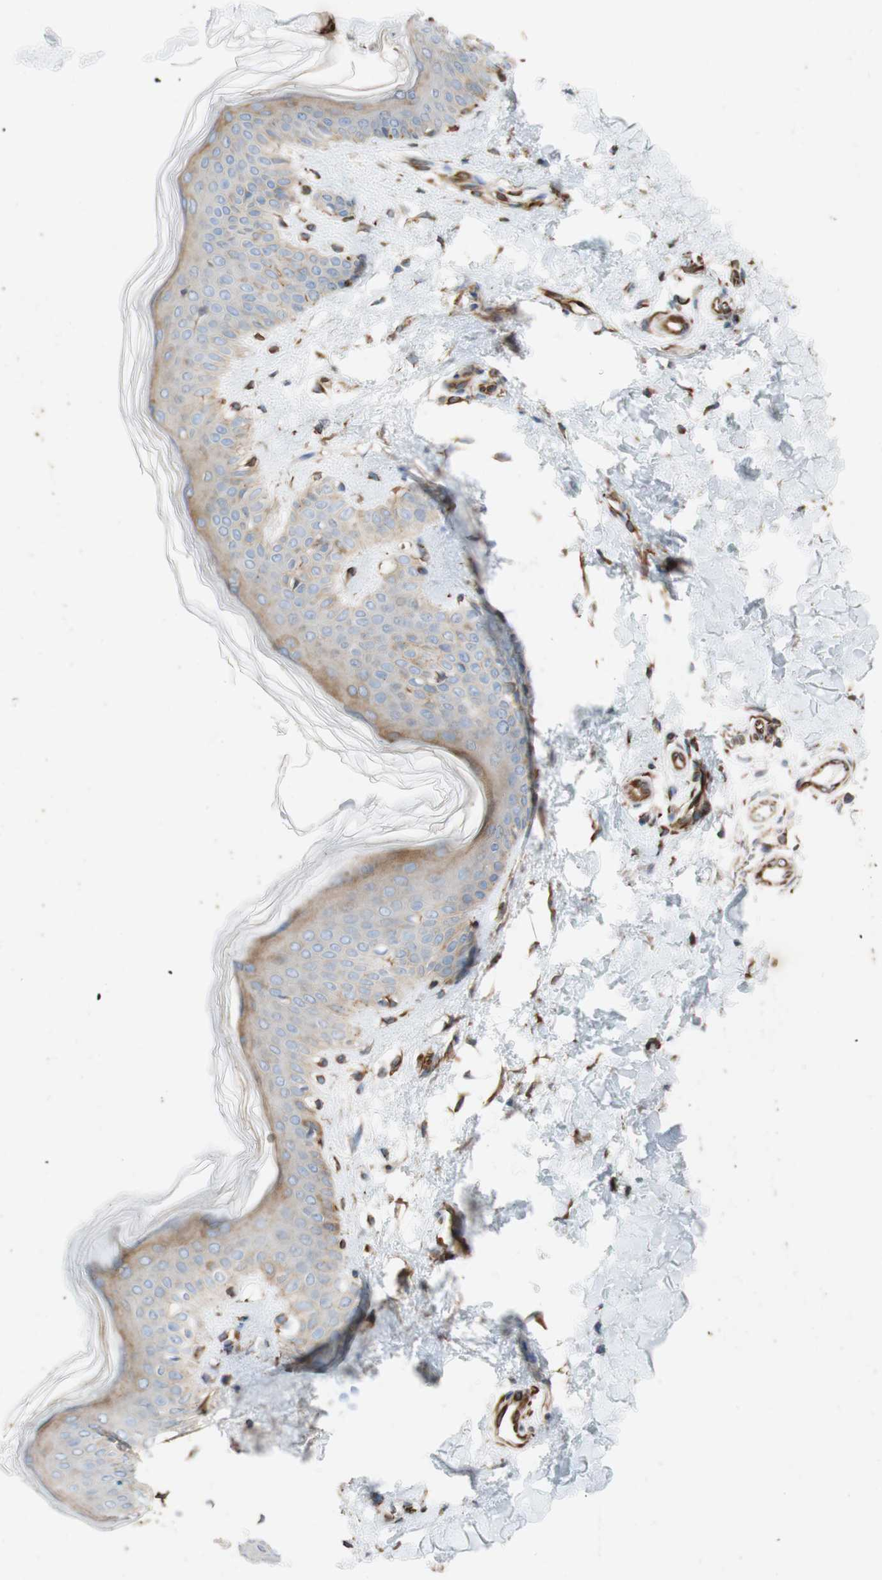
{"staining": {"intensity": "moderate", "quantity": ">75%", "location": "cytoplasmic/membranous"}, "tissue": "skin", "cell_type": "Fibroblasts", "image_type": "normal", "snomed": [{"axis": "morphology", "description": "Normal tissue, NOS"}, {"axis": "topography", "description": "Skin"}], "caption": "The histopathology image shows a brown stain indicating the presence of a protein in the cytoplasmic/membranous of fibroblasts in skin. (DAB (3,3'-diaminobenzidine) IHC, brown staining for protein, blue staining for nuclei).", "gene": "C1orf43", "patient": {"sex": "female", "age": 41}}